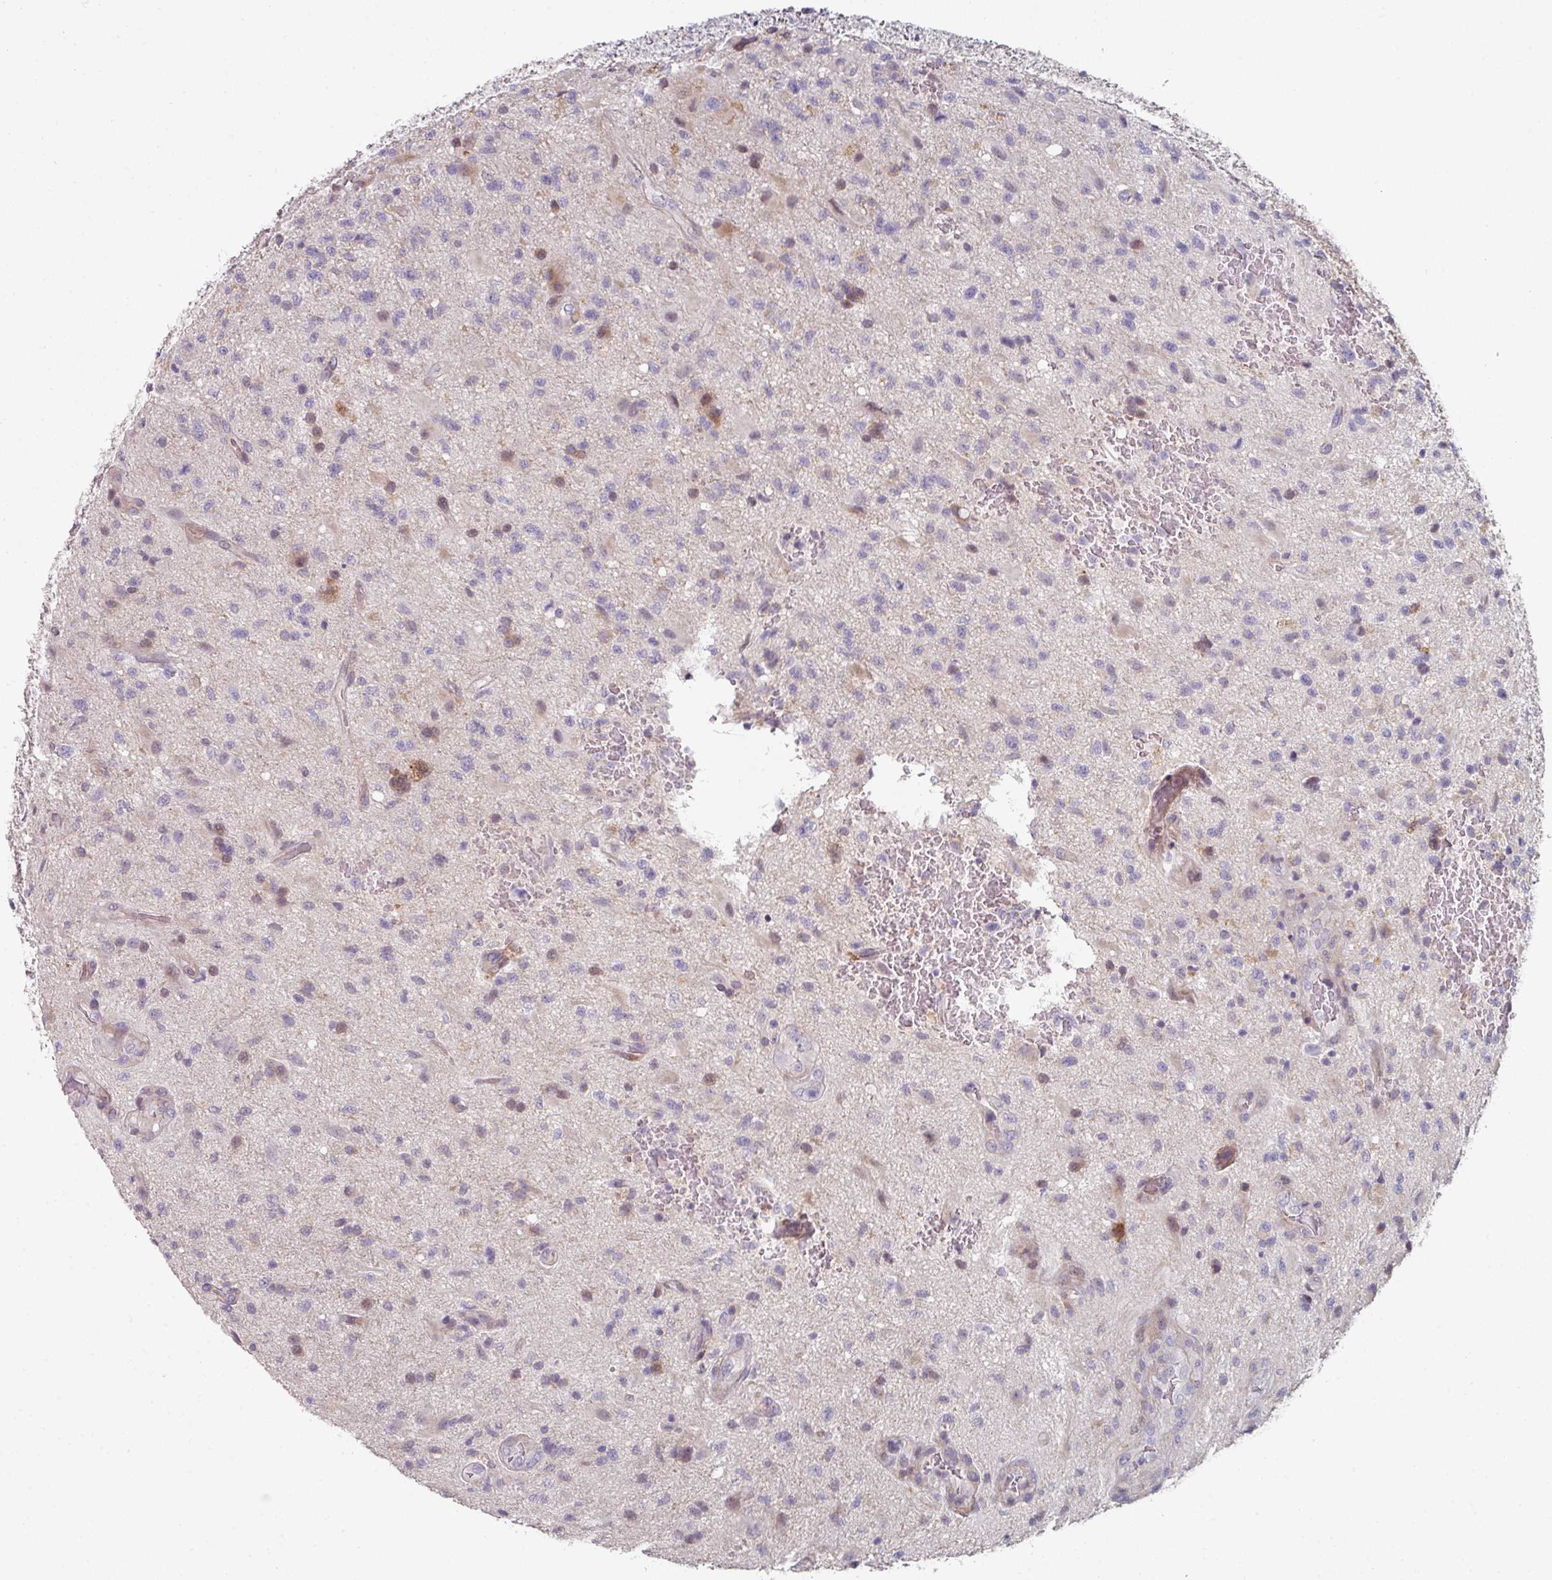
{"staining": {"intensity": "weak", "quantity": "<25%", "location": "cytoplasmic/membranous,nuclear"}, "tissue": "glioma", "cell_type": "Tumor cells", "image_type": "cancer", "snomed": [{"axis": "morphology", "description": "Glioma, malignant, High grade"}, {"axis": "topography", "description": "Brain"}], "caption": "An IHC micrograph of malignant glioma (high-grade) is shown. There is no staining in tumor cells of malignant glioma (high-grade). (DAB (3,3'-diaminobenzidine) immunohistochemistry (IHC) with hematoxylin counter stain).", "gene": "WSB2", "patient": {"sex": "male", "age": 67}}